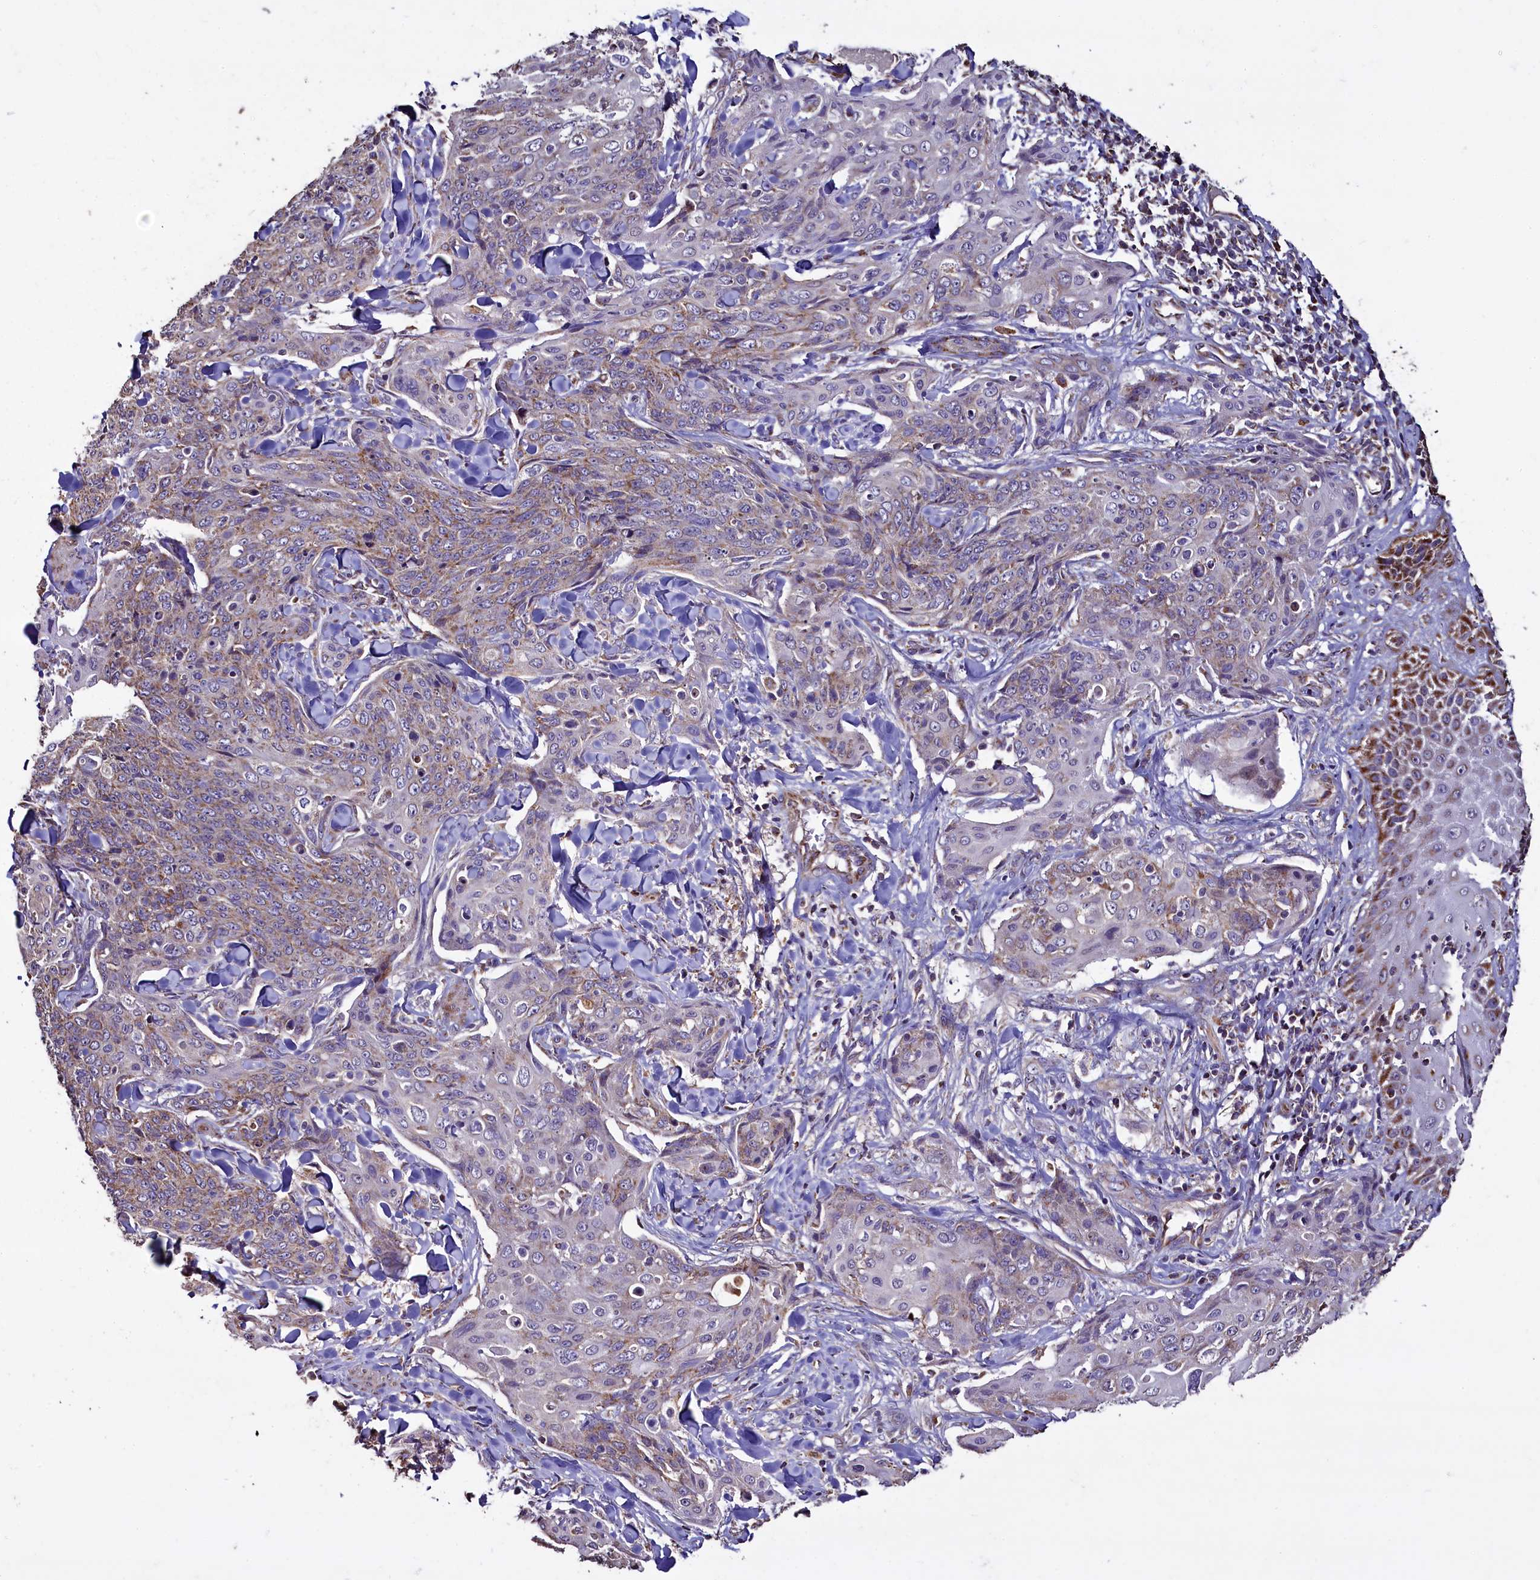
{"staining": {"intensity": "weak", "quantity": "<25%", "location": "cytoplasmic/membranous"}, "tissue": "skin cancer", "cell_type": "Tumor cells", "image_type": "cancer", "snomed": [{"axis": "morphology", "description": "Squamous cell carcinoma, NOS"}, {"axis": "topography", "description": "Skin"}, {"axis": "topography", "description": "Vulva"}], "caption": "Tumor cells show no significant staining in squamous cell carcinoma (skin). (DAB immunohistochemistry visualized using brightfield microscopy, high magnification).", "gene": "COQ9", "patient": {"sex": "female", "age": 85}}